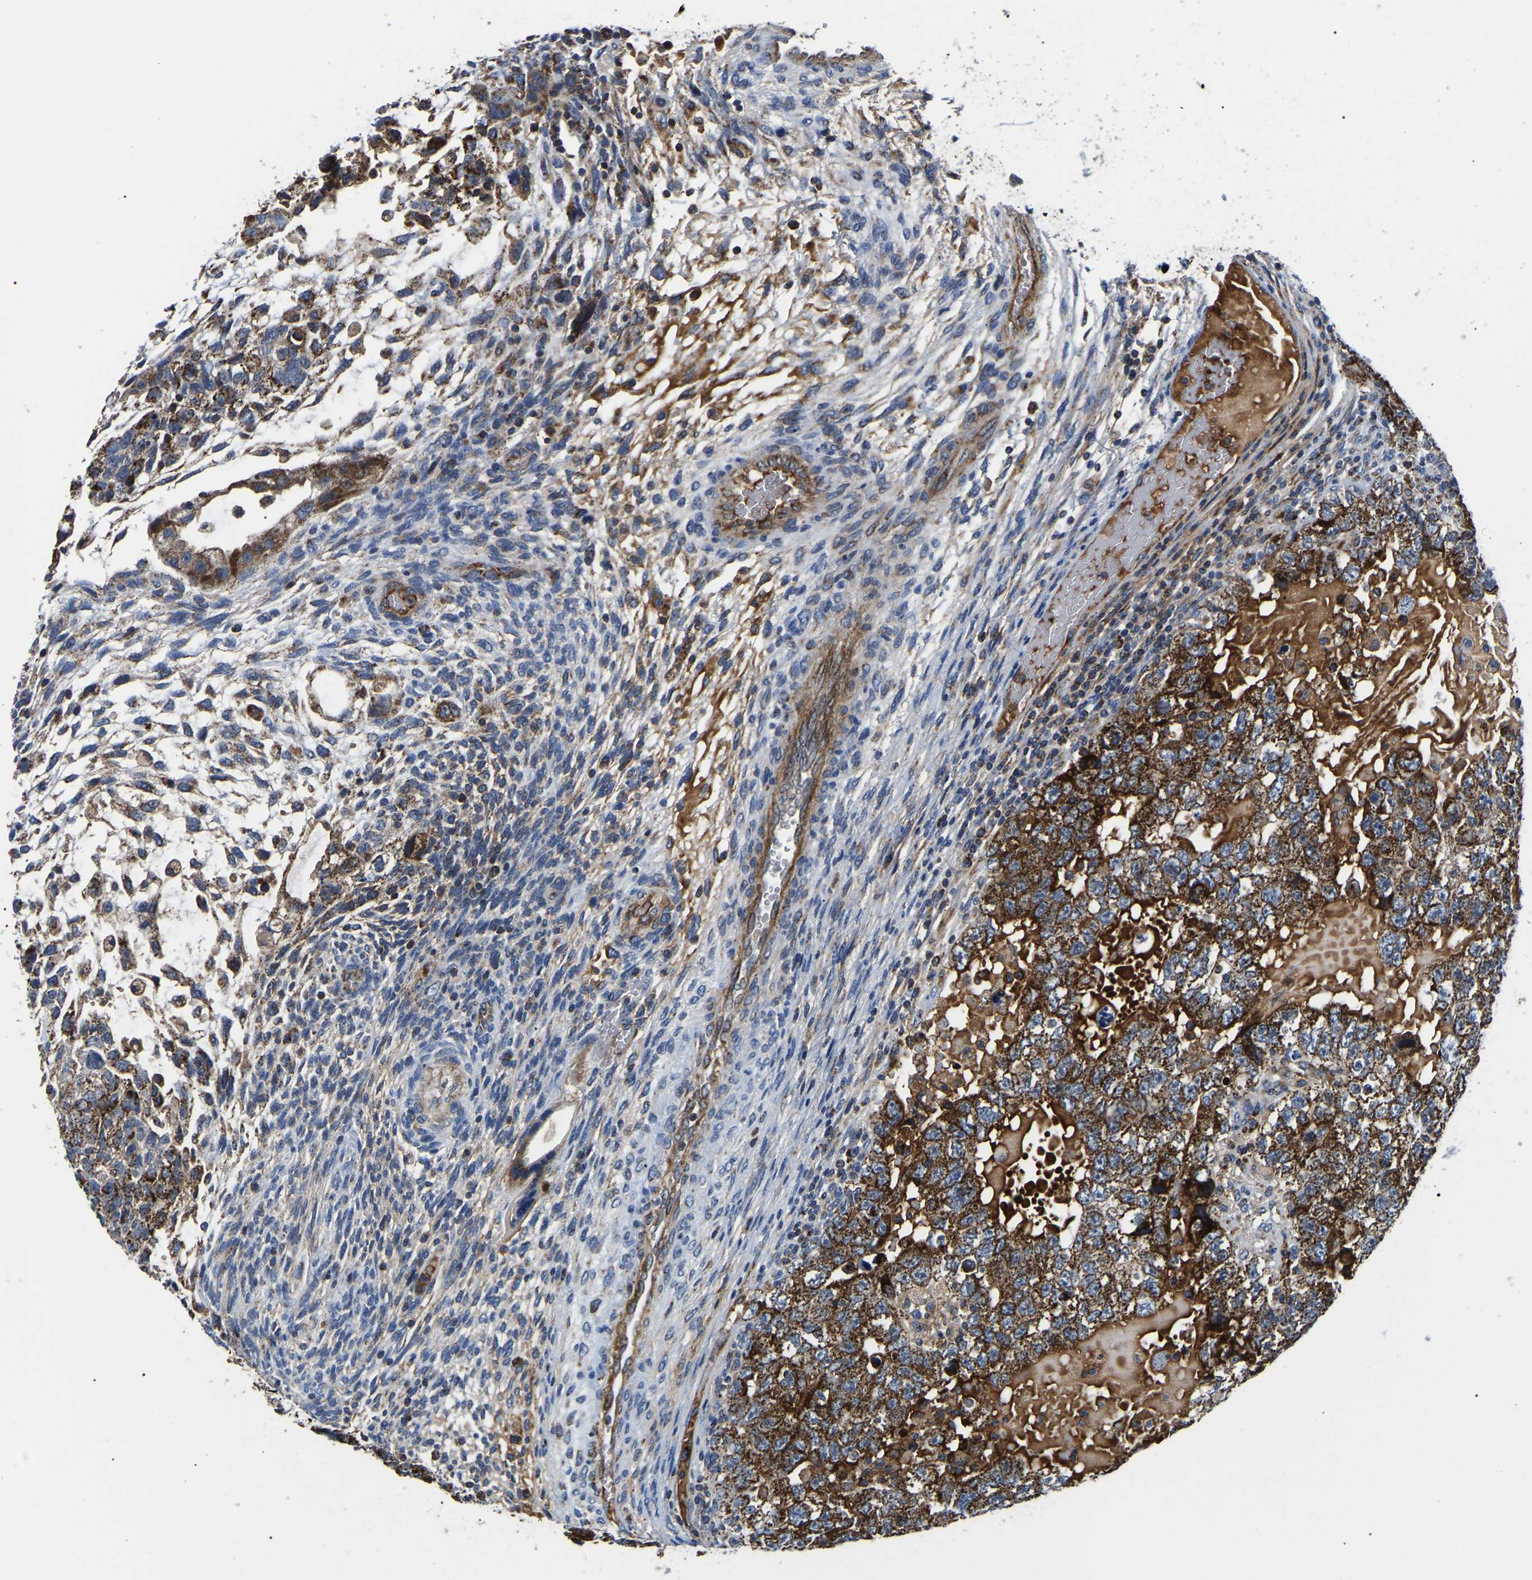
{"staining": {"intensity": "strong", "quantity": ">75%", "location": "cytoplasmic/membranous"}, "tissue": "testis cancer", "cell_type": "Tumor cells", "image_type": "cancer", "snomed": [{"axis": "morphology", "description": "Carcinoma, Embryonal, NOS"}, {"axis": "topography", "description": "Testis"}], "caption": "This is a micrograph of immunohistochemistry (IHC) staining of testis cancer (embryonal carcinoma), which shows strong positivity in the cytoplasmic/membranous of tumor cells.", "gene": "PPM1E", "patient": {"sex": "male", "age": 36}}